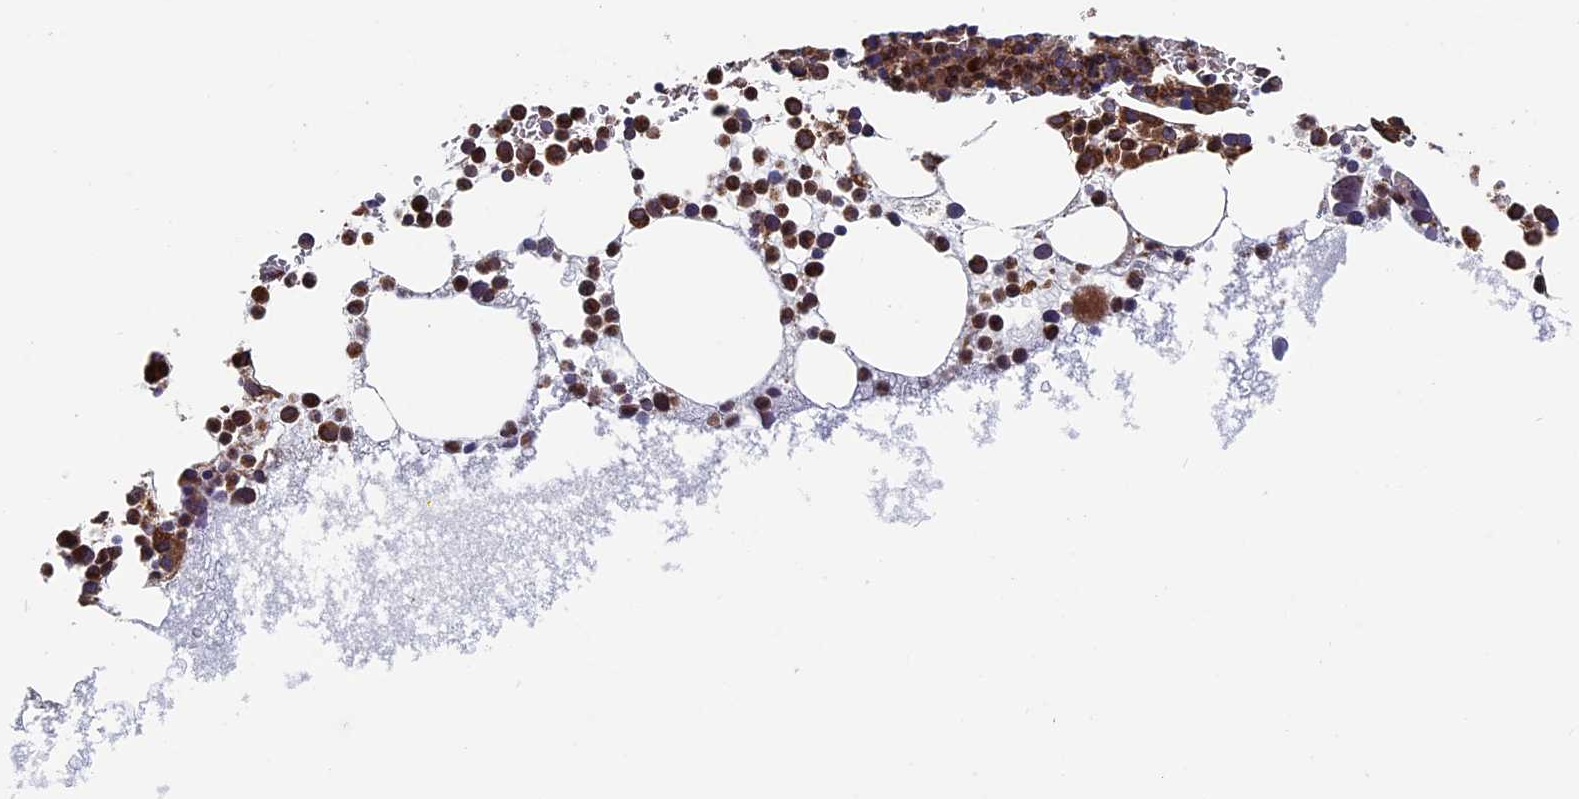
{"staining": {"intensity": "strong", "quantity": ">75%", "location": "cytoplasmic/membranous"}, "tissue": "bone marrow", "cell_type": "Hematopoietic cells", "image_type": "normal", "snomed": [{"axis": "morphology", "description": "Normal tissue, NOS"}, {"axis": "topography", "description": "Bone marrow"}], "caption": "Human bone marrow stained with a protein marker demonstrates strong staining in hematopoietic cells.", "gene": "RPUSD1", "patient": {"sex": "female", "age": 78}}